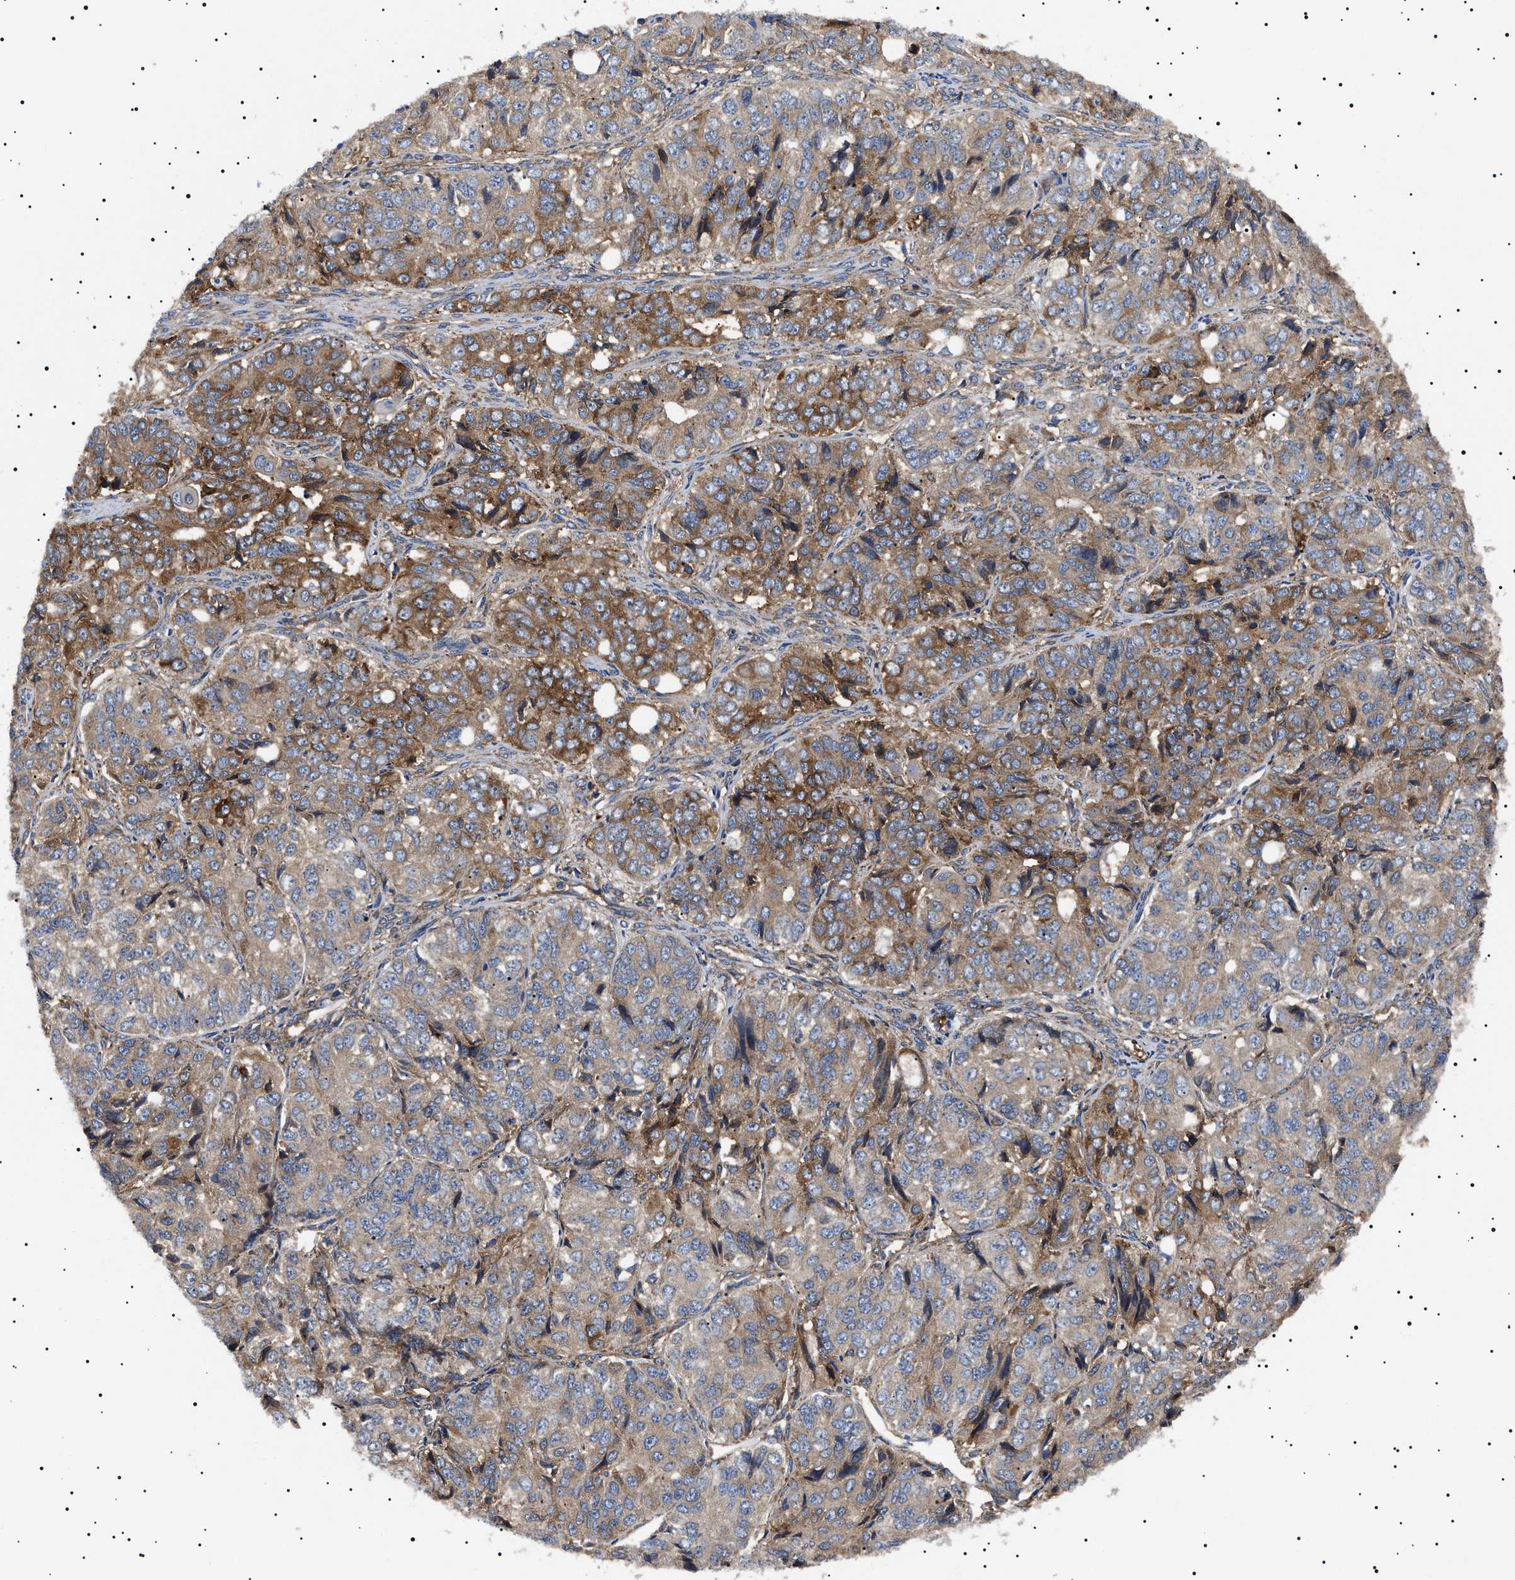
{"staining": {"intensity": "moderate", "quantity": "<25%", "location": "cytoplasmic/membranous"}, "tissue": "ovarian cancer", "cell_type": "Tumor cells", "image_type": "cancer", "snomed": [{"axis": "morphology", "description": "Carcinoma, endometroid"}, {"axis": "topography", "description": "Ovary"}], "caption": "High-power microscopy captured an immunohistochemistry photomicrograph of ovarian cancer, revealing moderate cytoplasmic/membranous positivity in approximately <25% of tumor cells.", "gene": "TPP2", "patient": {"sex": "female", "age": 51}}